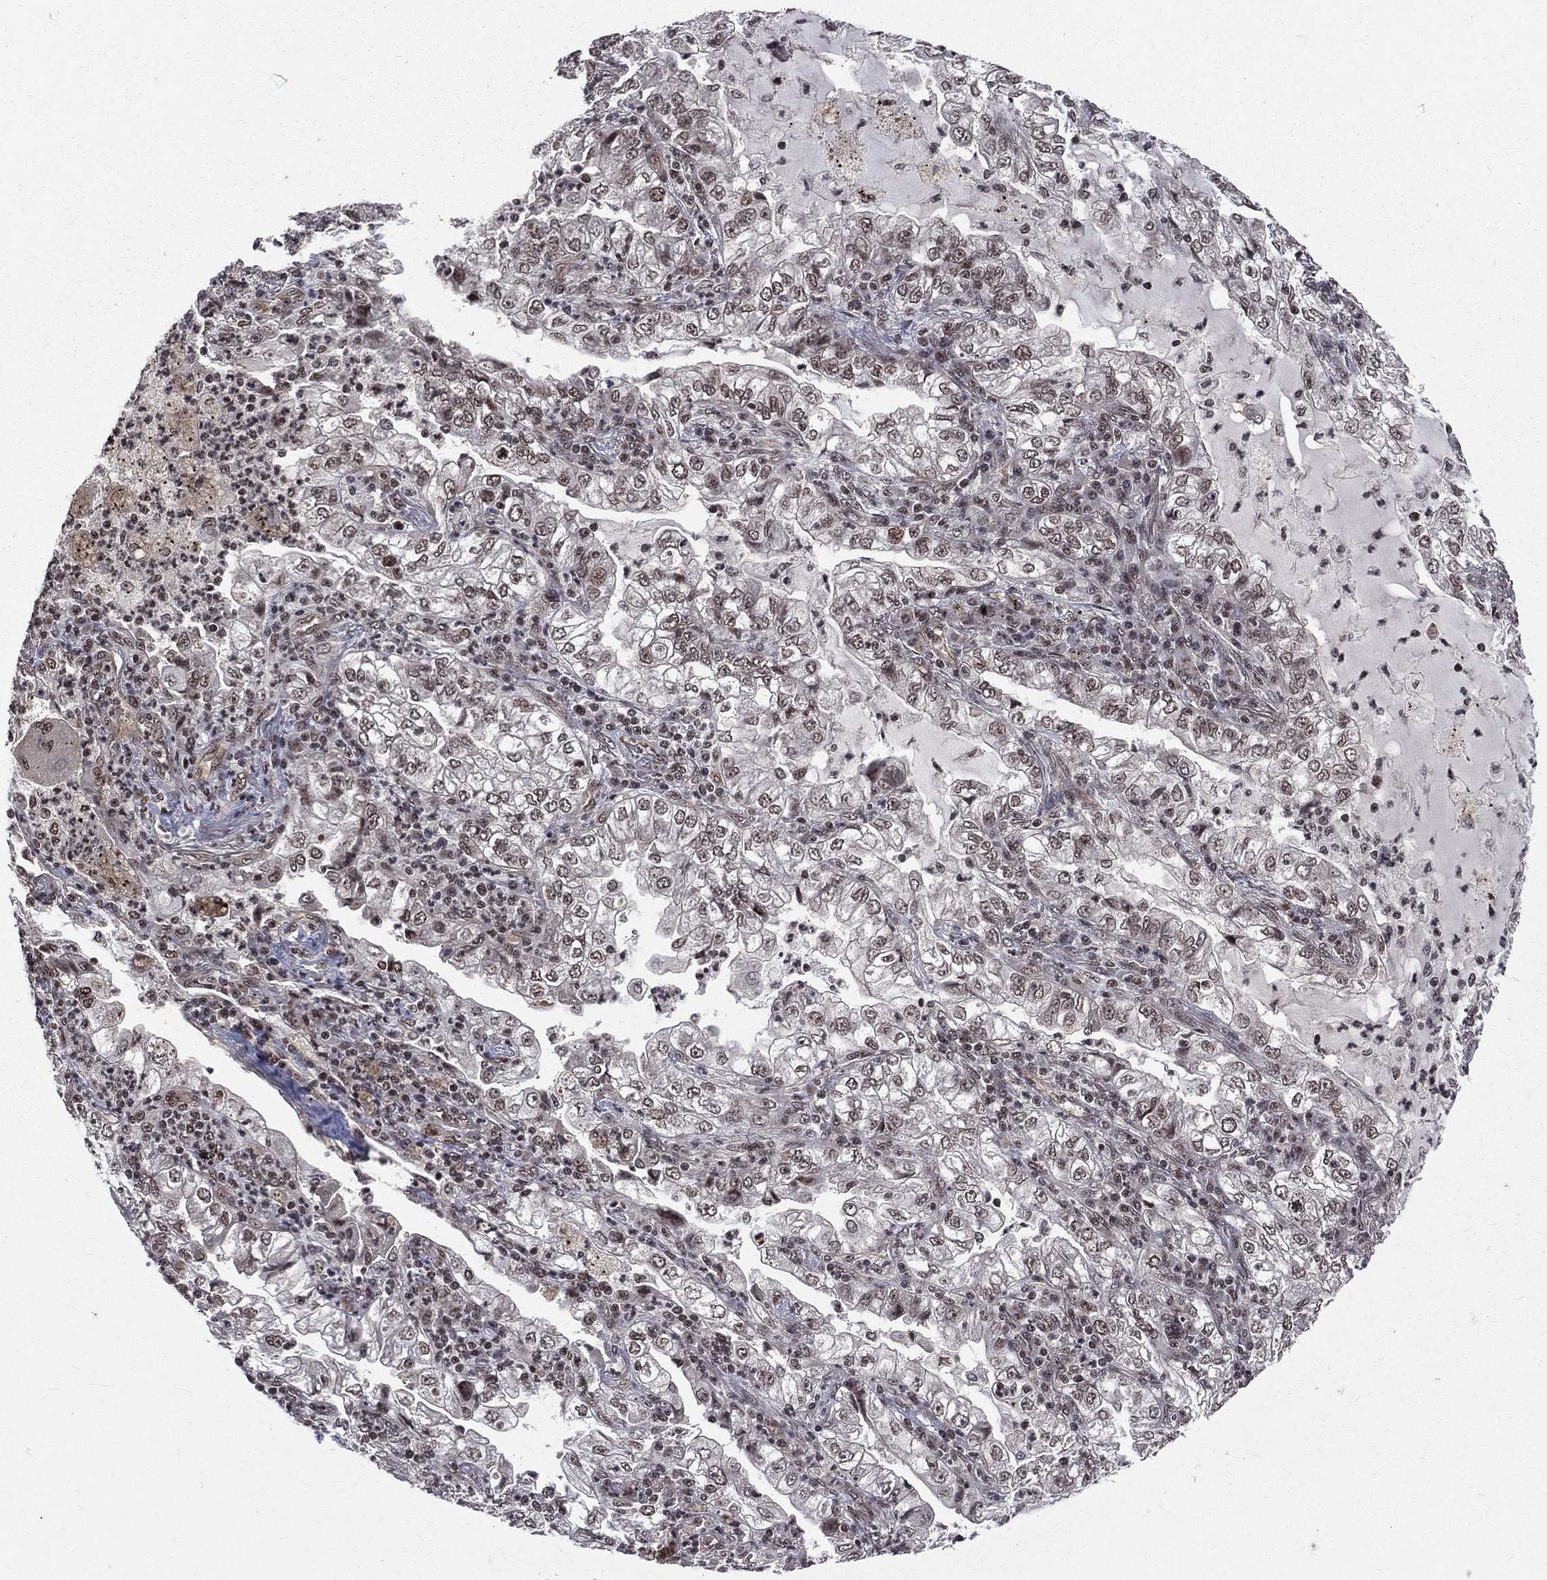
{"staining": {"intensity": "weak", "quantity": "25%-75%", "location": "nuclear"}, "tissue": "lung cancer", "cell_type": "Tumor cells", "image_type": "cancer", "snomed": [{"axis": "morphology", "description": "Adenocarcinoma, NOS"}, {"axis": "topography", "description": "Lung"}], "caption": "This is a histology image of immunohistochemistry staining of adenocarcinoma (lung), which shows weak staining in the nuclear of tumor cells.", "gene": "SMC3", "patient": {"sex": "female", "age": 73}}